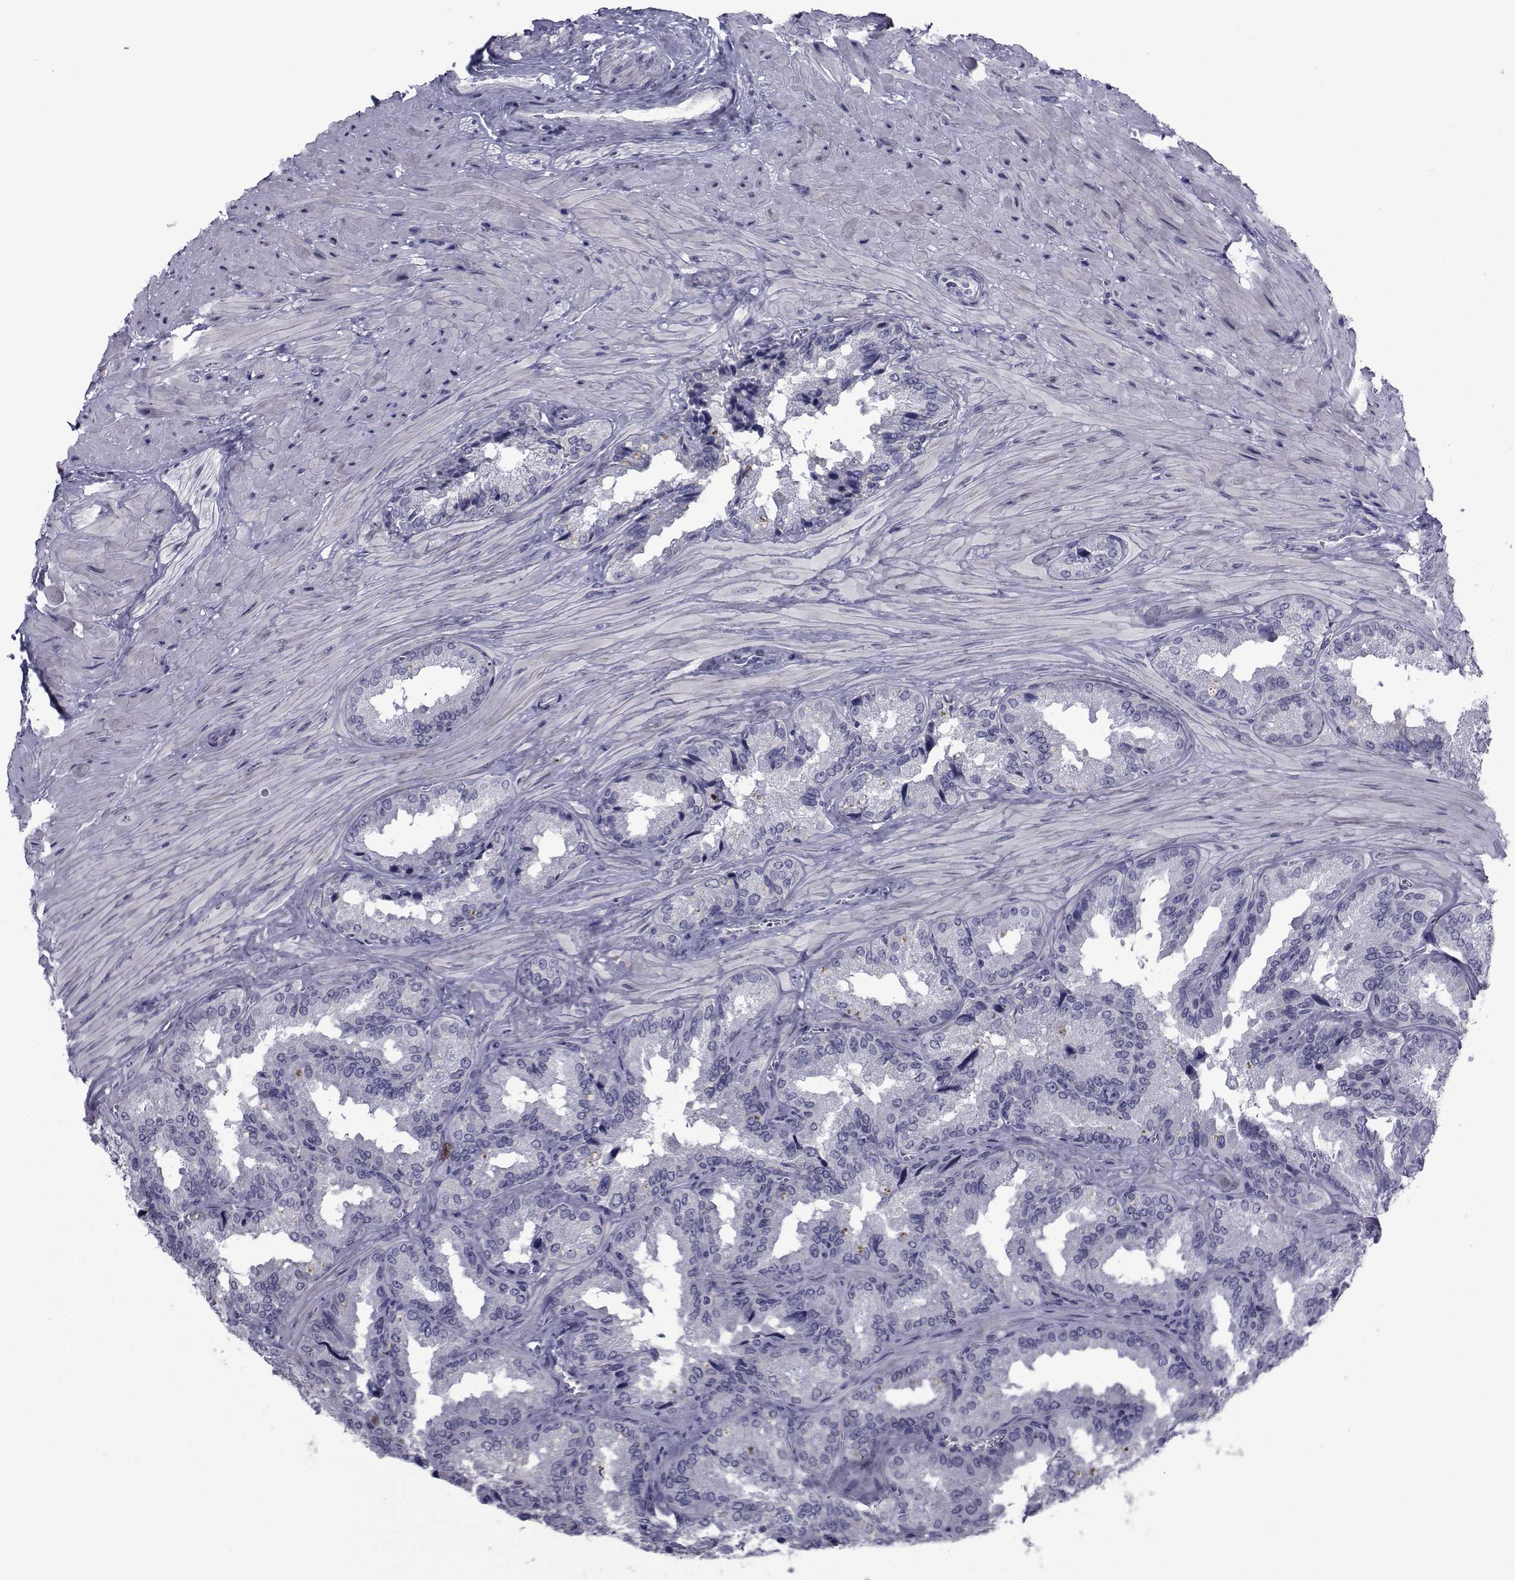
{"staining": {"intensity": "negative", "quantity": "none", "location": "none"}, "tissue": "seminal vesicle", "cell_type": "Glandular cells", "image_type": "normal", "snomed": [{"axis": "morphology", "description": "Normal tissue, NOS"}, {"axis": "topography", "description": "Seminal veicle"}], "caption": "IHC photomicrograph of benign seminal vesicle: human seminal vesicle stained with DAB exhibits no significant protein expression in glandular cells.", "gene": "CHRNA1", "patient": {"sex": "male", "age": 37}}